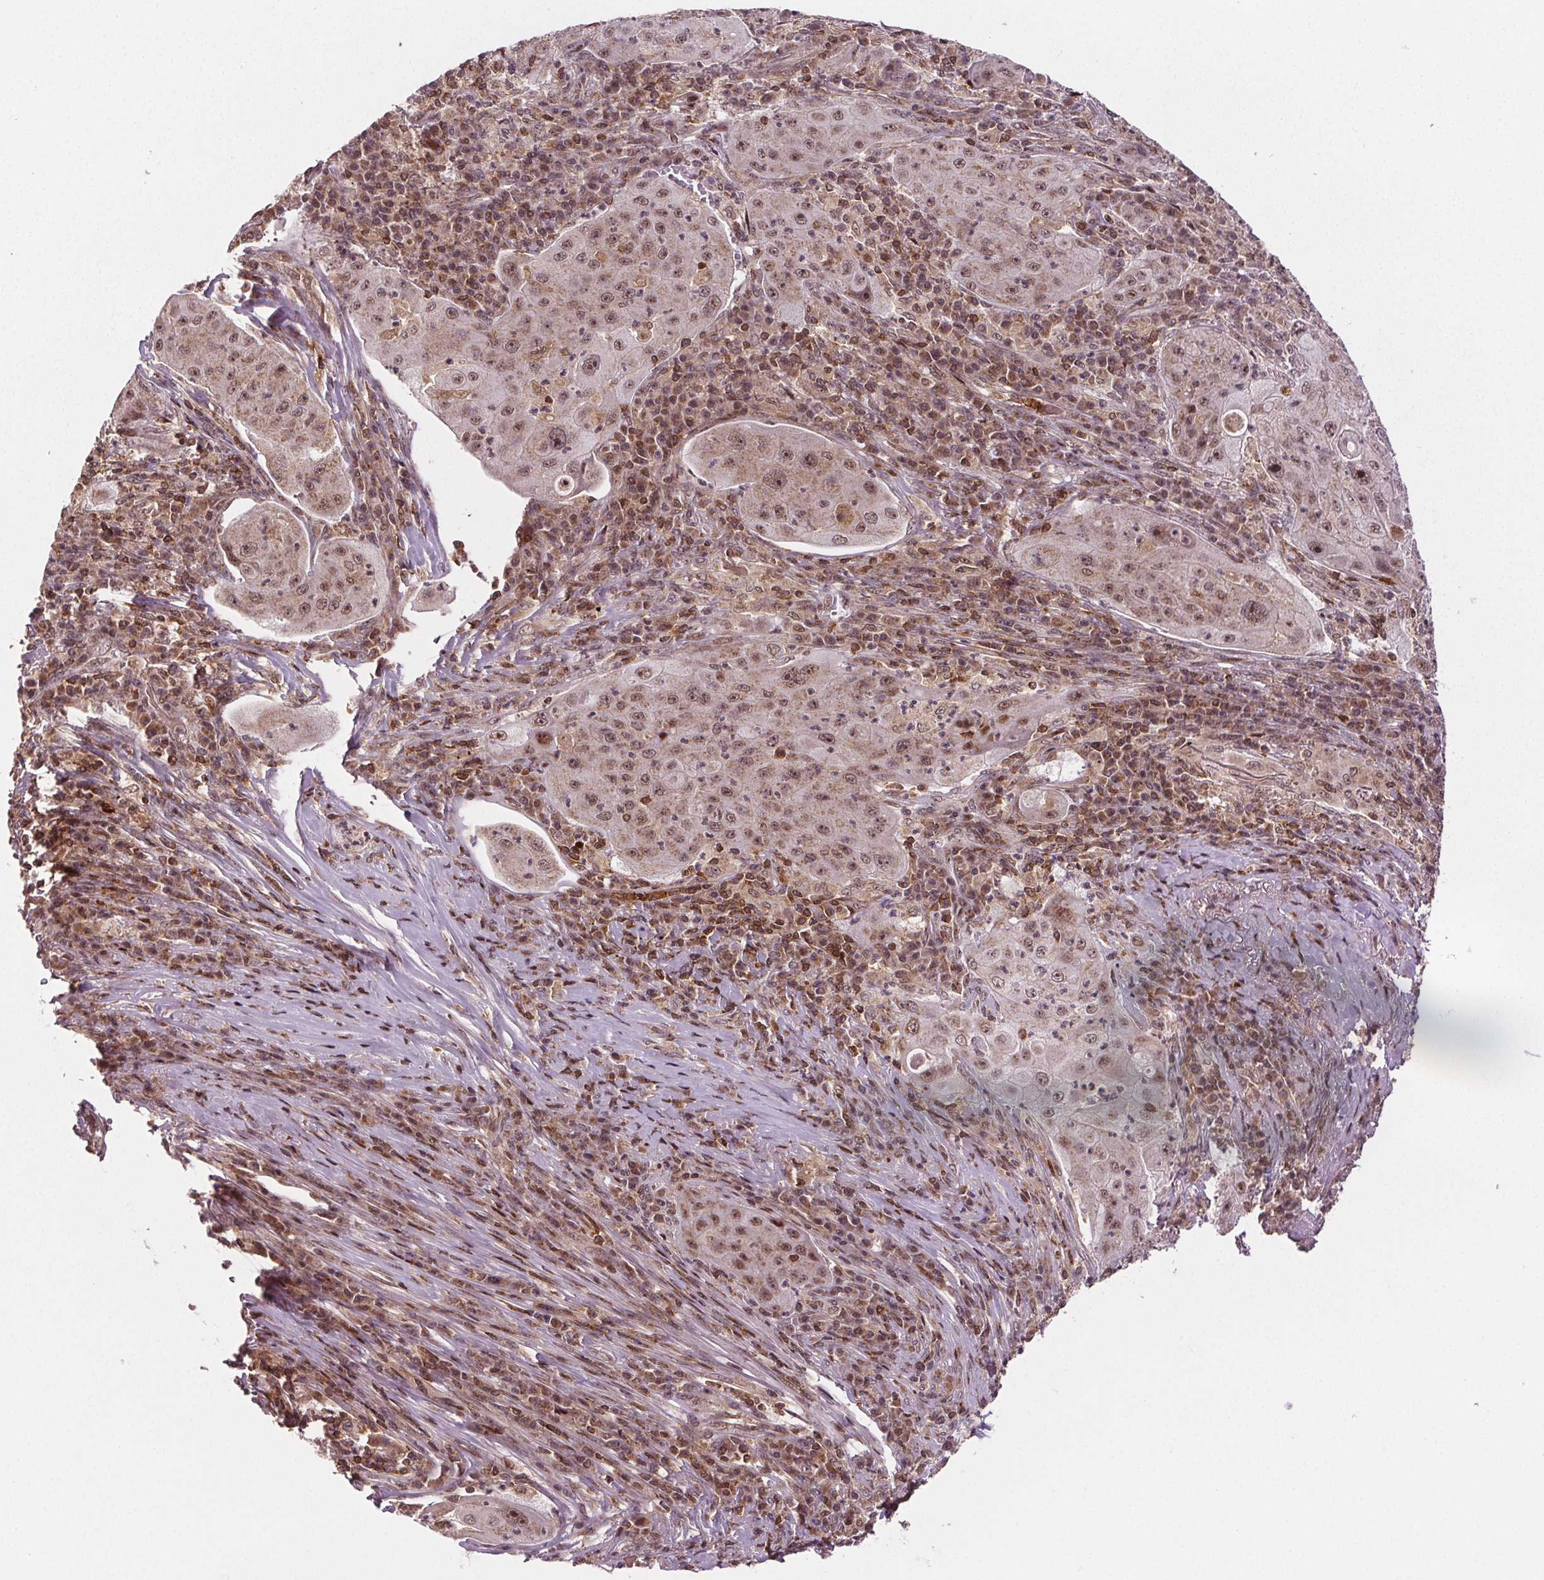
{"staining": {"intensity": "weak", "quantity": ">75%", "location": "cytoplasmic/membranous,nuclear"}, "tissue": "lung cancer", "cell_type": "Tumor cells", "image_type": "cancer", "snomed": [{"axis": "morphology", "description": "Squamous cell carcinoma, NOS"}, {"axis": "topography", "description": "Lung"}], "caption": "A photomicrograph of lung cancer (squamous cell carcinoma) stained for a protein exhibits weak cytoplasmic/membranous and nuclear brown staining in tumor cells.", "gene": "SNRNP35", "patient": {"sex": "female", "age": 59}}